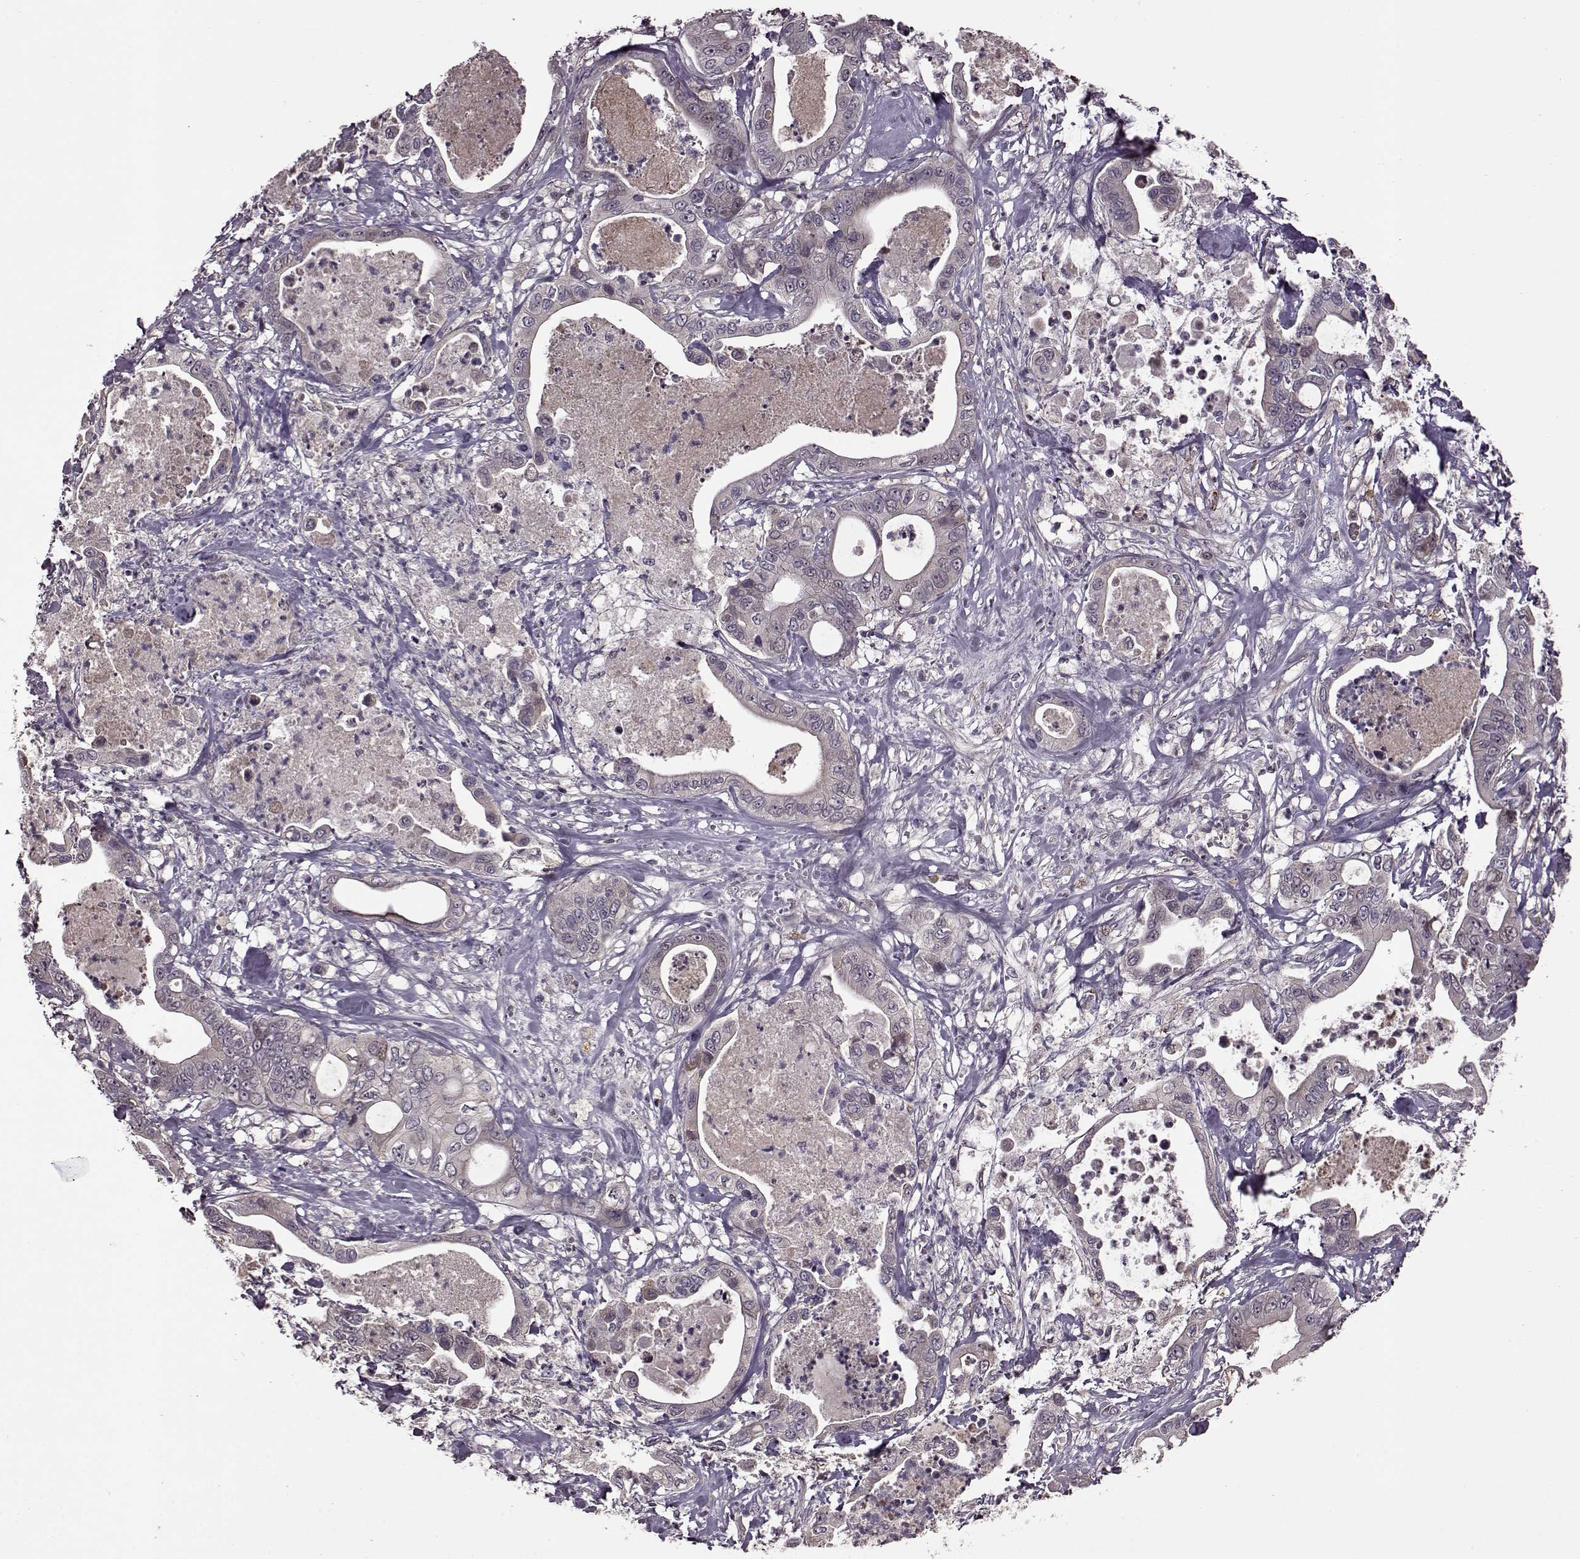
{"staining": {"intensity": "negative", "quantity": "none", "location": "none"}, "tissue": "pancreatic cancer", "cell_type": "Tumor cells", "image_type": "cancer", "snomed": [{"axis": "morphology", "description": "Adenocarcinoma, NOS"}, {"axis": "topography", "description": "Pancreas"}], "caption": "There is no significant staining in tumor cells of pancreatic cancer.", "gene": "MAIP1", "patient": {"sex": "male", "age": 71}}